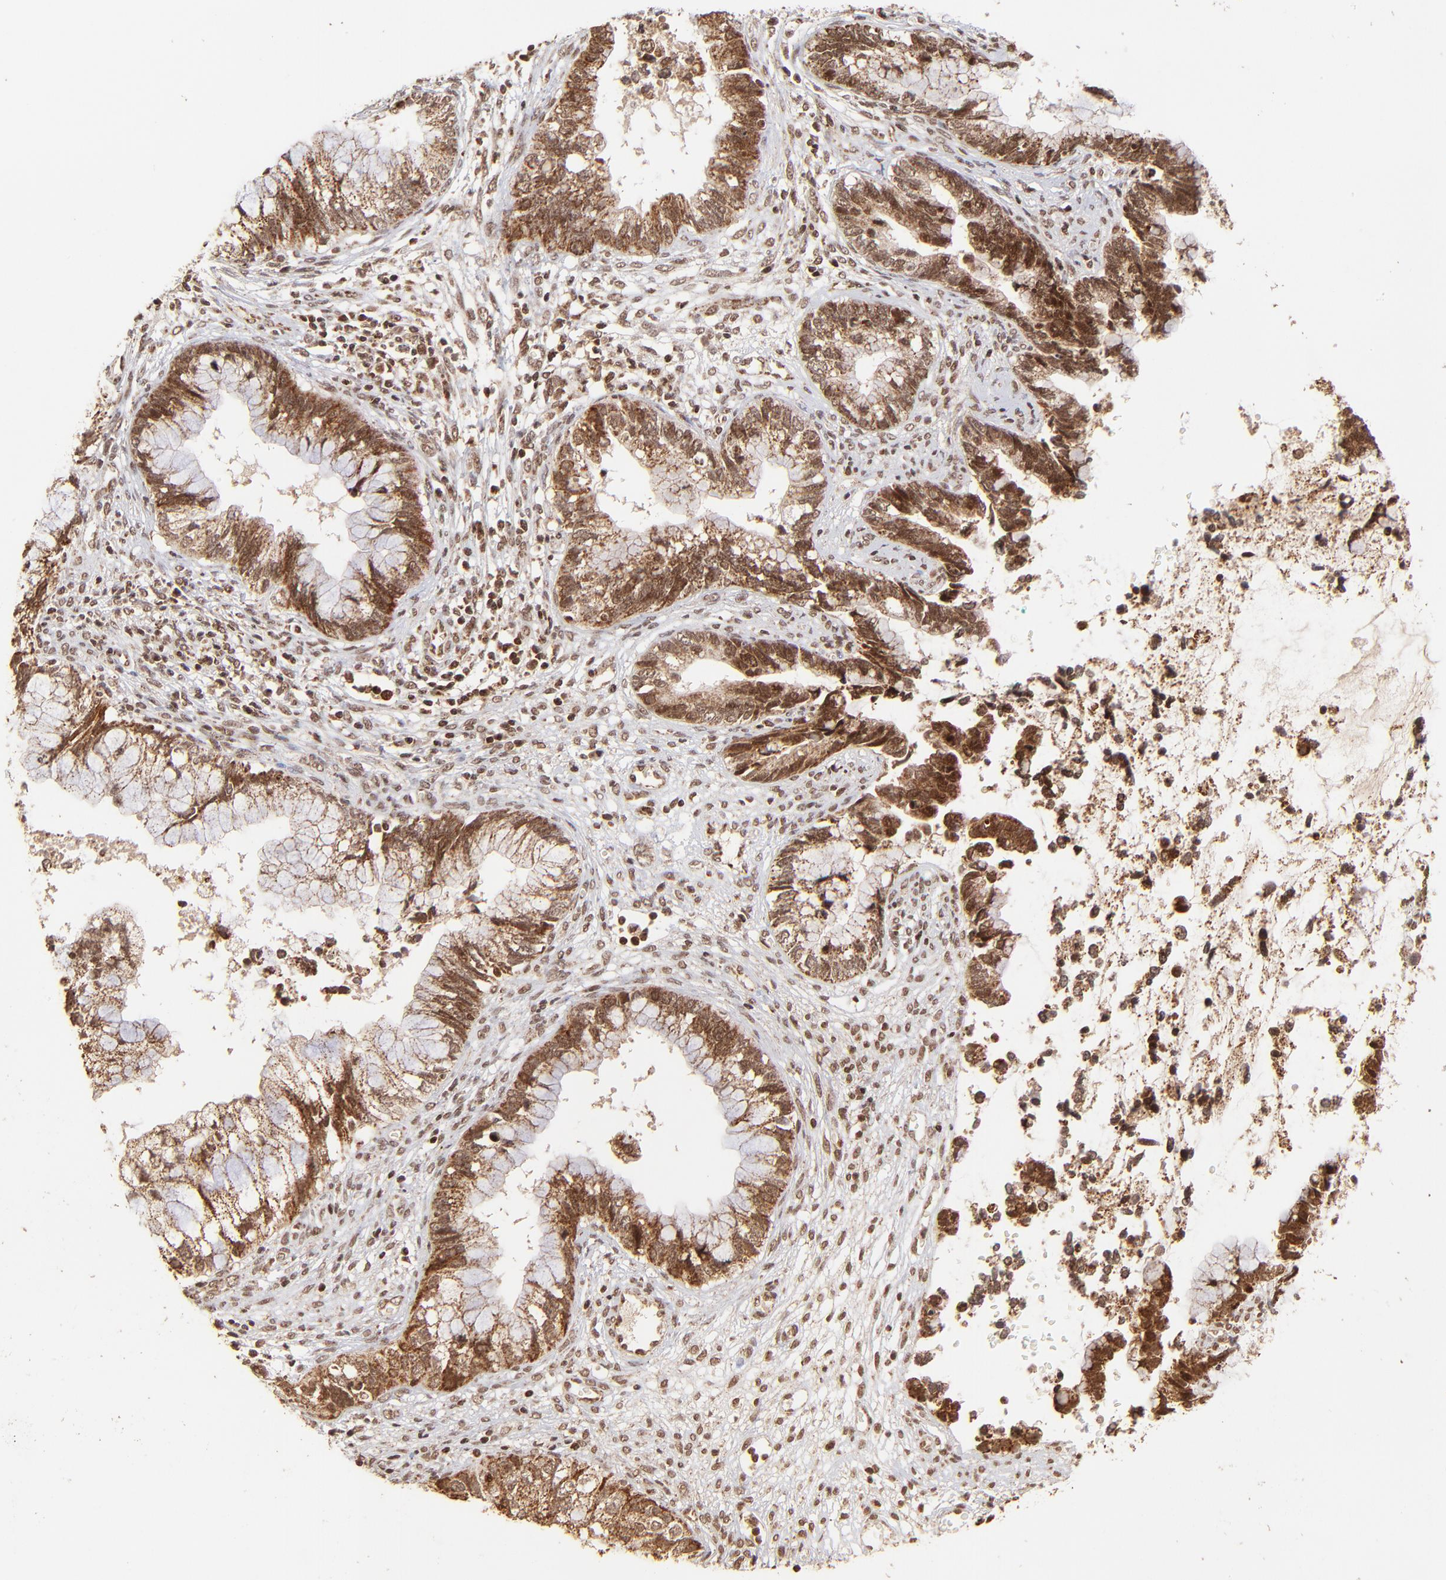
{"staining": {"intensity": "strong", "quantity": ">75%", "location": "cytoplasmic/membranous"}, "tissue": "cervical cancer", "cell_type": "Tumor cells", "image_type": "cancer", "snomed": [{"axis": "morphology", "description": "Adenocarcinoma, NOS"}, {"axis": "topography", "description": "Cervix"}], "caption": "Approximately >75% of tumor cells in human cervical cancer exhibit strong cytoplasmic/membranous protein positivity as visualized by brown immunohistochemical staining.", "gene": "MED15", "patient": {"sex": "female", "age": 44}}